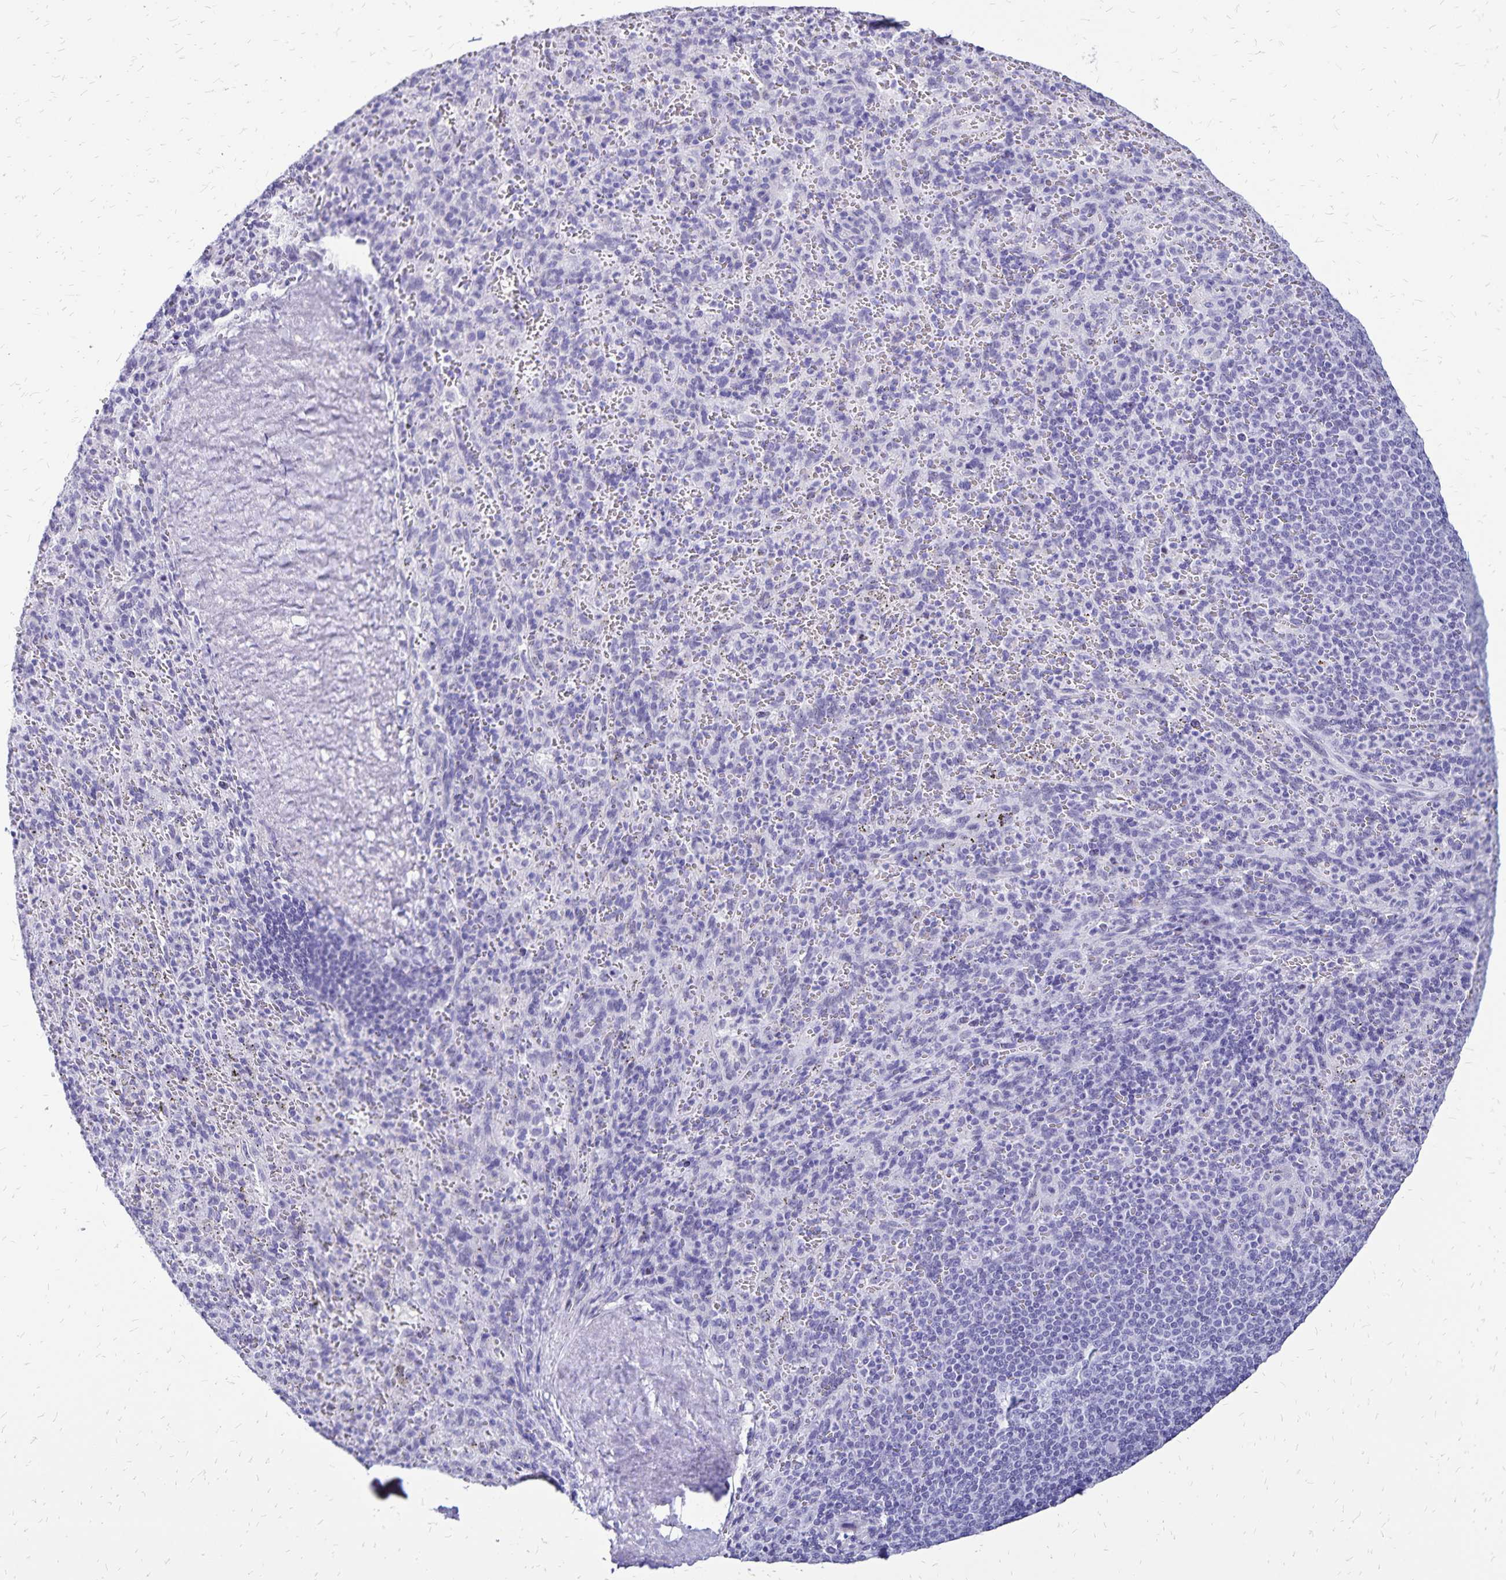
{"staining": {"intensity": "negative", "quantity": "none", "location": "none"}, "tissue": "spleen", "cell_type": "Cells in red pulp", "image_type": "normal", "snomed": [{"axis": "morphology", "description": "Normal tissue, NOS"}, {"axis": "topography", "description": "Spleen"}], "caption": "A histopathology image of spleen stained for a protein reveals no brown staining in cells in red pulp.", "gene": "HMGB3", "patient": {"sex": "male", "age": 57}}